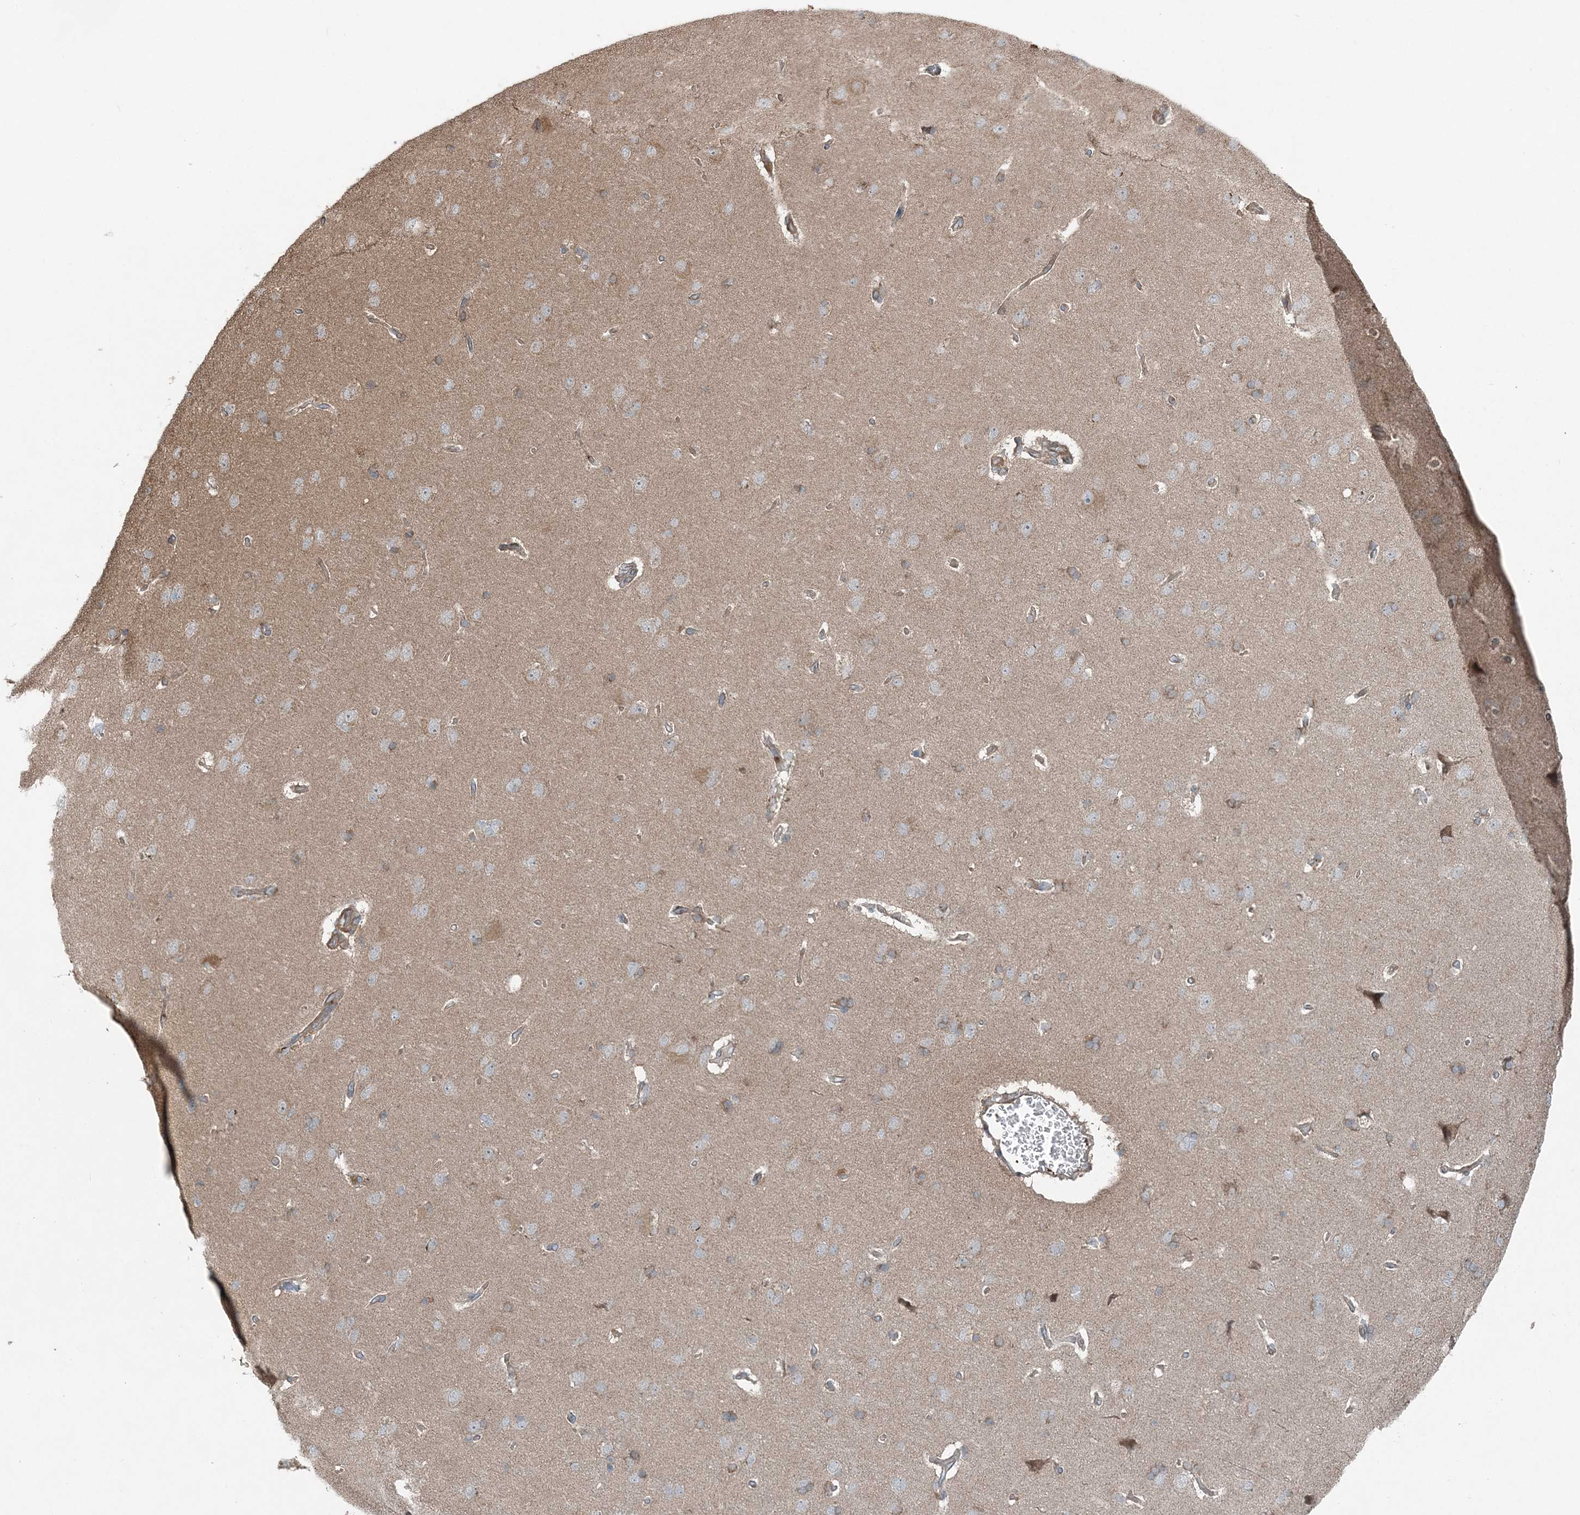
{"staining": {"intensity": "moderate", "quantity": "25%-75%", "location": "cytoplasmic/membranous"}, "tissue": "cerebral cortex", "cell_type": "Endothelial cells", "image_type": "normal", "snomed": [{"axis": "morphology", "description": "Normal tissue, NOS"}, {"axis": "topography", "description": "Cerebral cortex"}], "caption": "This image reveals immunohistochemistry staining of benign cerebral cortex, with medium moderate cytoplasmic/membranous expression in approximately 25%-75% of endothelial cells.", "gene": "KY", "patient": {"sex": "male", "age": 62}}